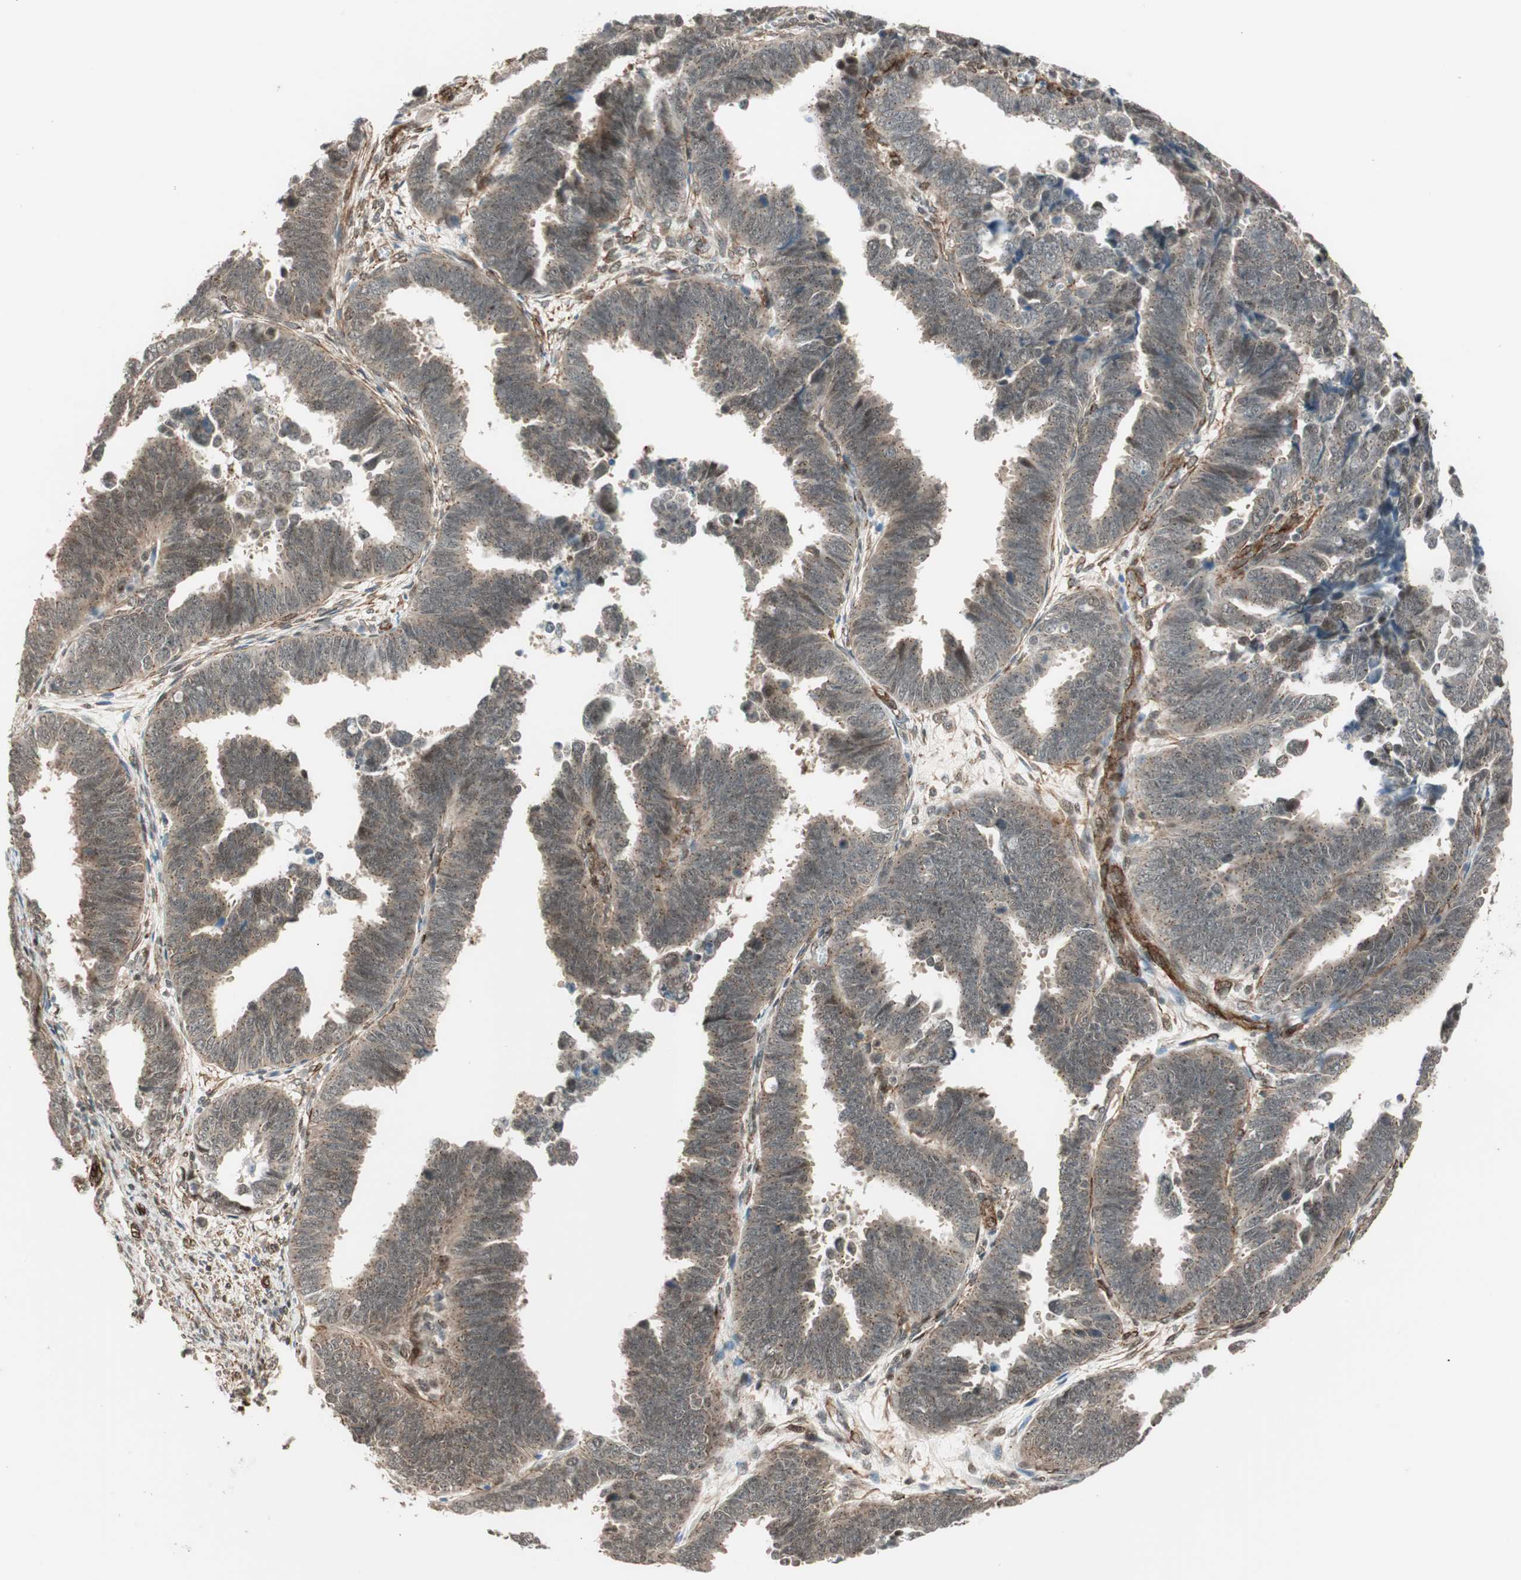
{"staining": {"intensity": "moderate", "quantity": "25%-75%", "location": "cytoplasmic/membranous,nuclear"}, "tissue": "endometrial cancer", "cell_type": "Tumor cells", "image_type": "cancer", "snomed": [{"axis": "morphology", "description": "Adenocarcinoma, NOS"}, {"axis": "topography", "description": "Endometrium"}], "caption": "Immunohistochemical staining of human adenocarcinoma (endometrial) shows medium levels of moderate cytoplasmic/membranous and nuclear expression in approximately 25%-75% of tumor cells.", "gene": "CDK19", "patient": {"sex": "female", "age": 75}}